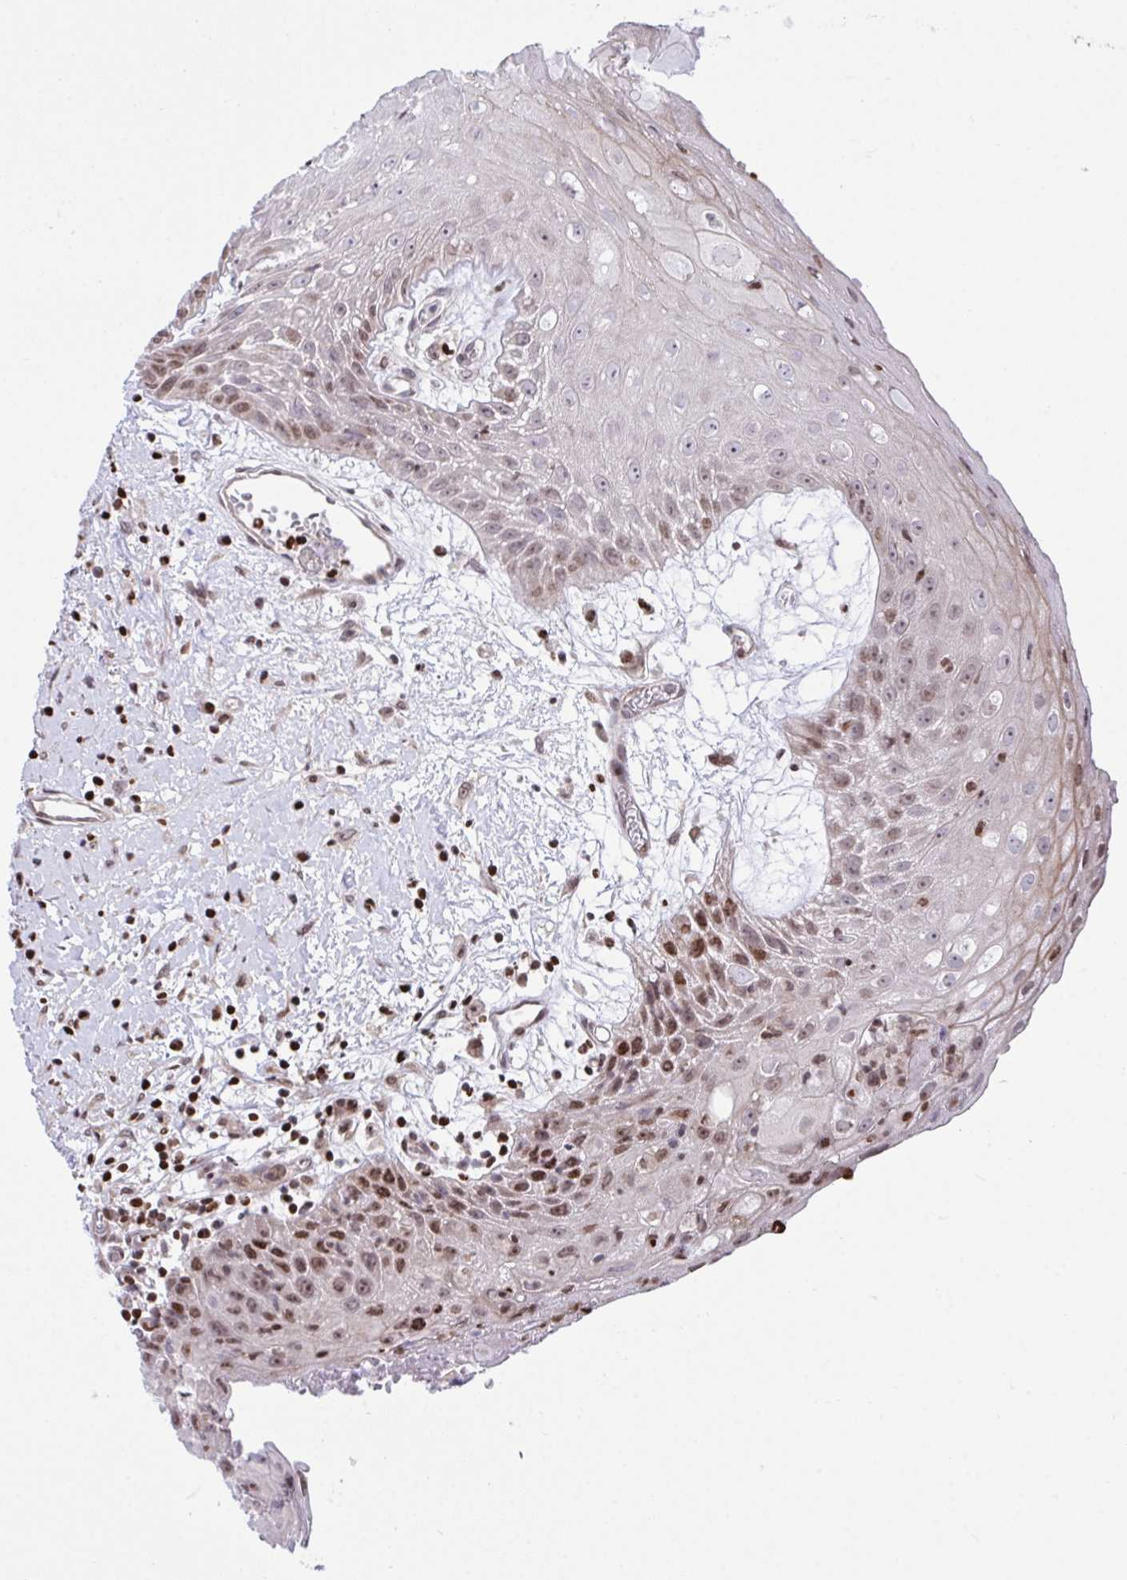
{"staining": {"intensity": "moderate", "quantity": "25%-75%", "location": "cytoplasmic/membranous,nuclear"}, "tissue": "oral mucosa", "cell_type": "Squamous epithelial cells", "image_type": "normal", "snomed": [{"axis": "morphology", "description": "Normal tissue, NOS"}, {"axis": "morphology", "description": "Squamous cell carcinoma, NOS"}, {"axis": "topography", "description": "Oral tissue"}, {"axis": "topography", "description": "Peripheral nerve tissue"}, {"axis": "topography", "description": "Head-Neck"}], "caption": "IHC (DAB) staining of normal human oral mucosa reveals moderate cytoplasmic/membranous,nuclear protein staining in about 25%-75% of squamous epithelial cells. Using DAB (3,3'-diaminobenzidine) (brown) and hematoxylin (blue) stains, captured at high magnification using brightfield microscopy.", "gene": "RAPGEF5", "patient": {"sex": "female", "age": 59}}